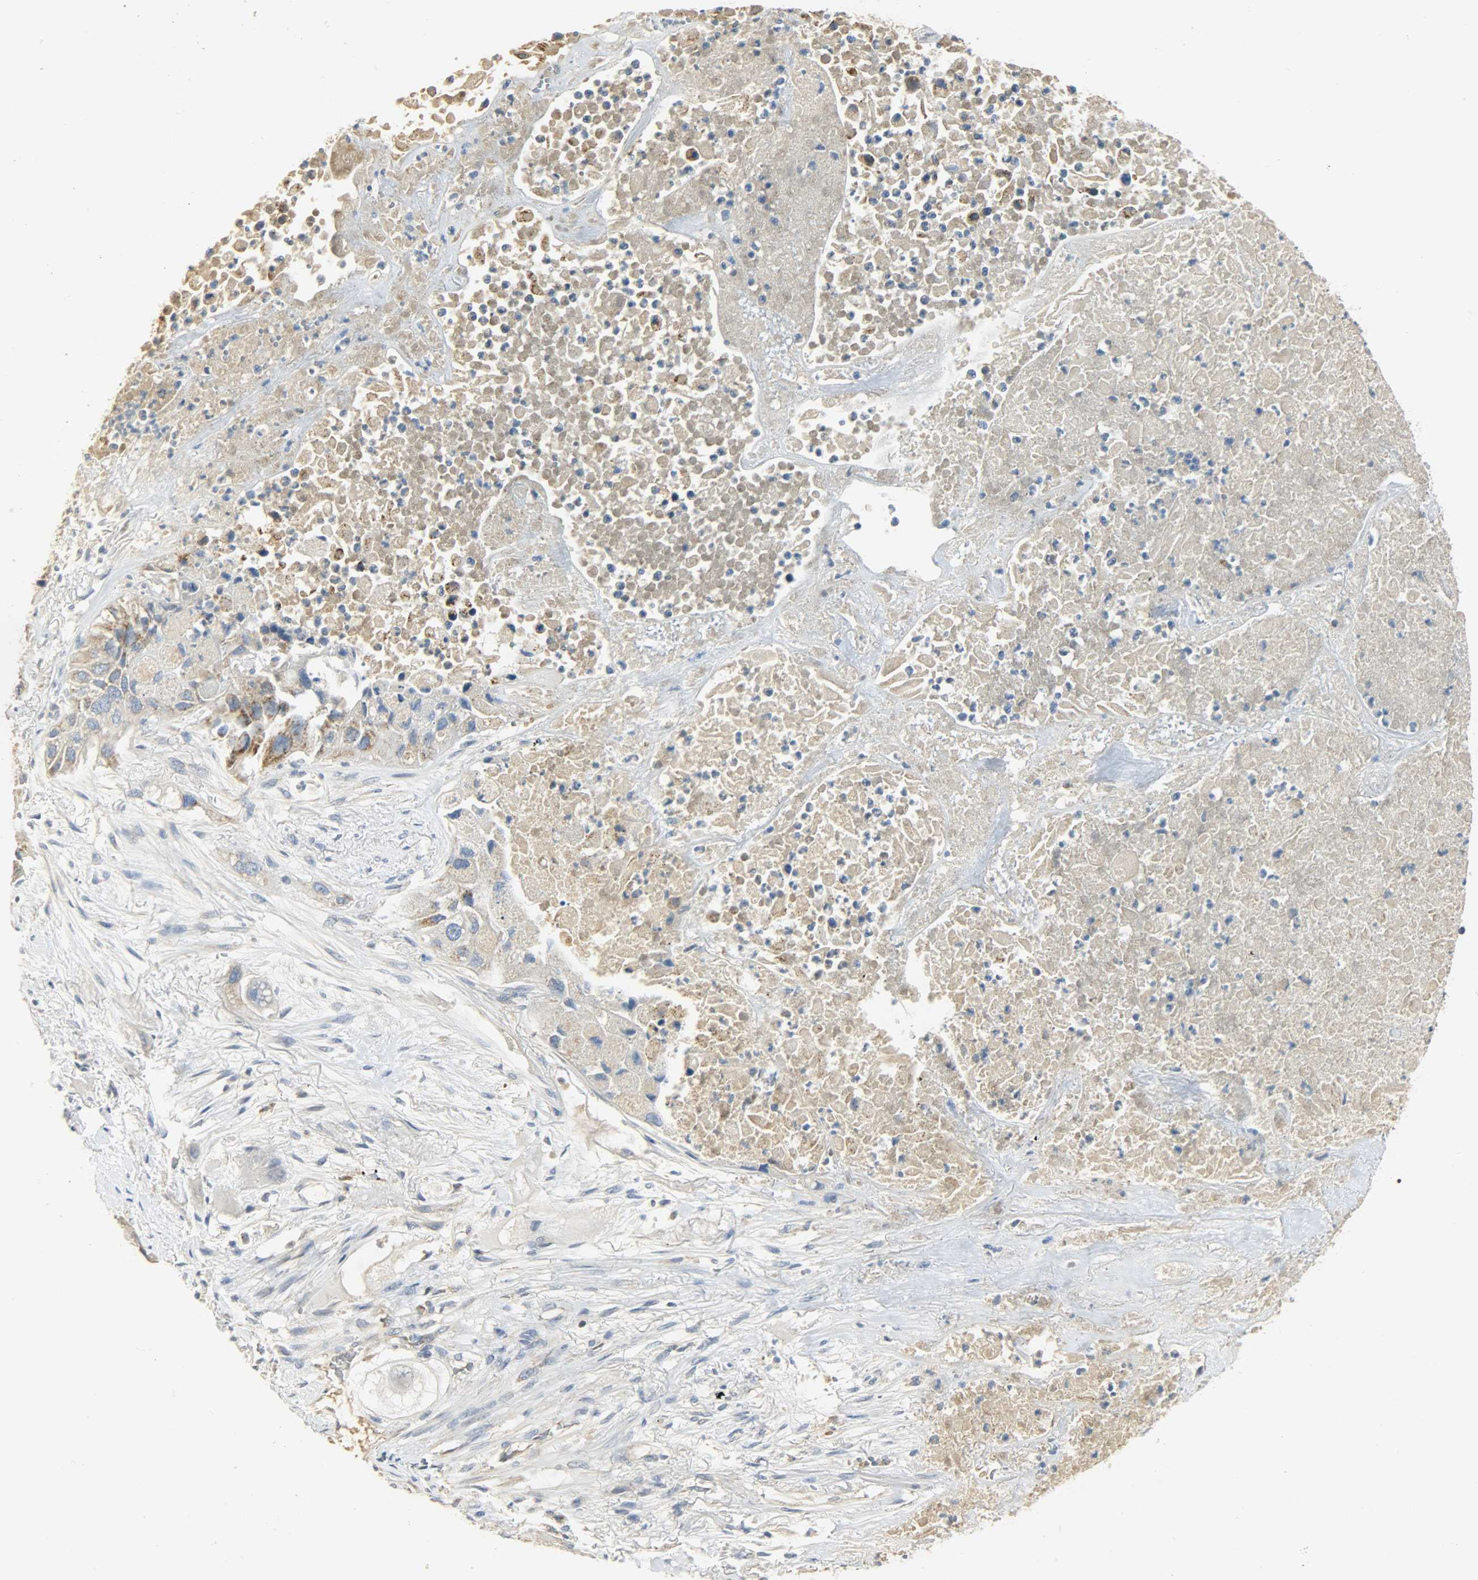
{"staining": {"intensity": "moderate", "quantity": "25%-75%", "location": "cytoplasmic/membranous"}, "tissue": "lung cancer", "cell_type": "Tumor cells", "image_type": "cancer", "snomed": [{"axis": "morphology", "description": "Squamous cell carcinoma, NOS"}, {"axis": "topography", "description": "Lung"}], "caption": "IHC micrograph of neoplastic tissue: squamous cell carcinoma (lung) stained using immunohistochemistry displays medium levels of moderate protein expression localized specifically in the cytoplasmic/membranous of tumor cells, appearing as a cytoplasmic/membranous brown color.", "gene": "NNT", "patient": {"sex": "female", "age": 76}}